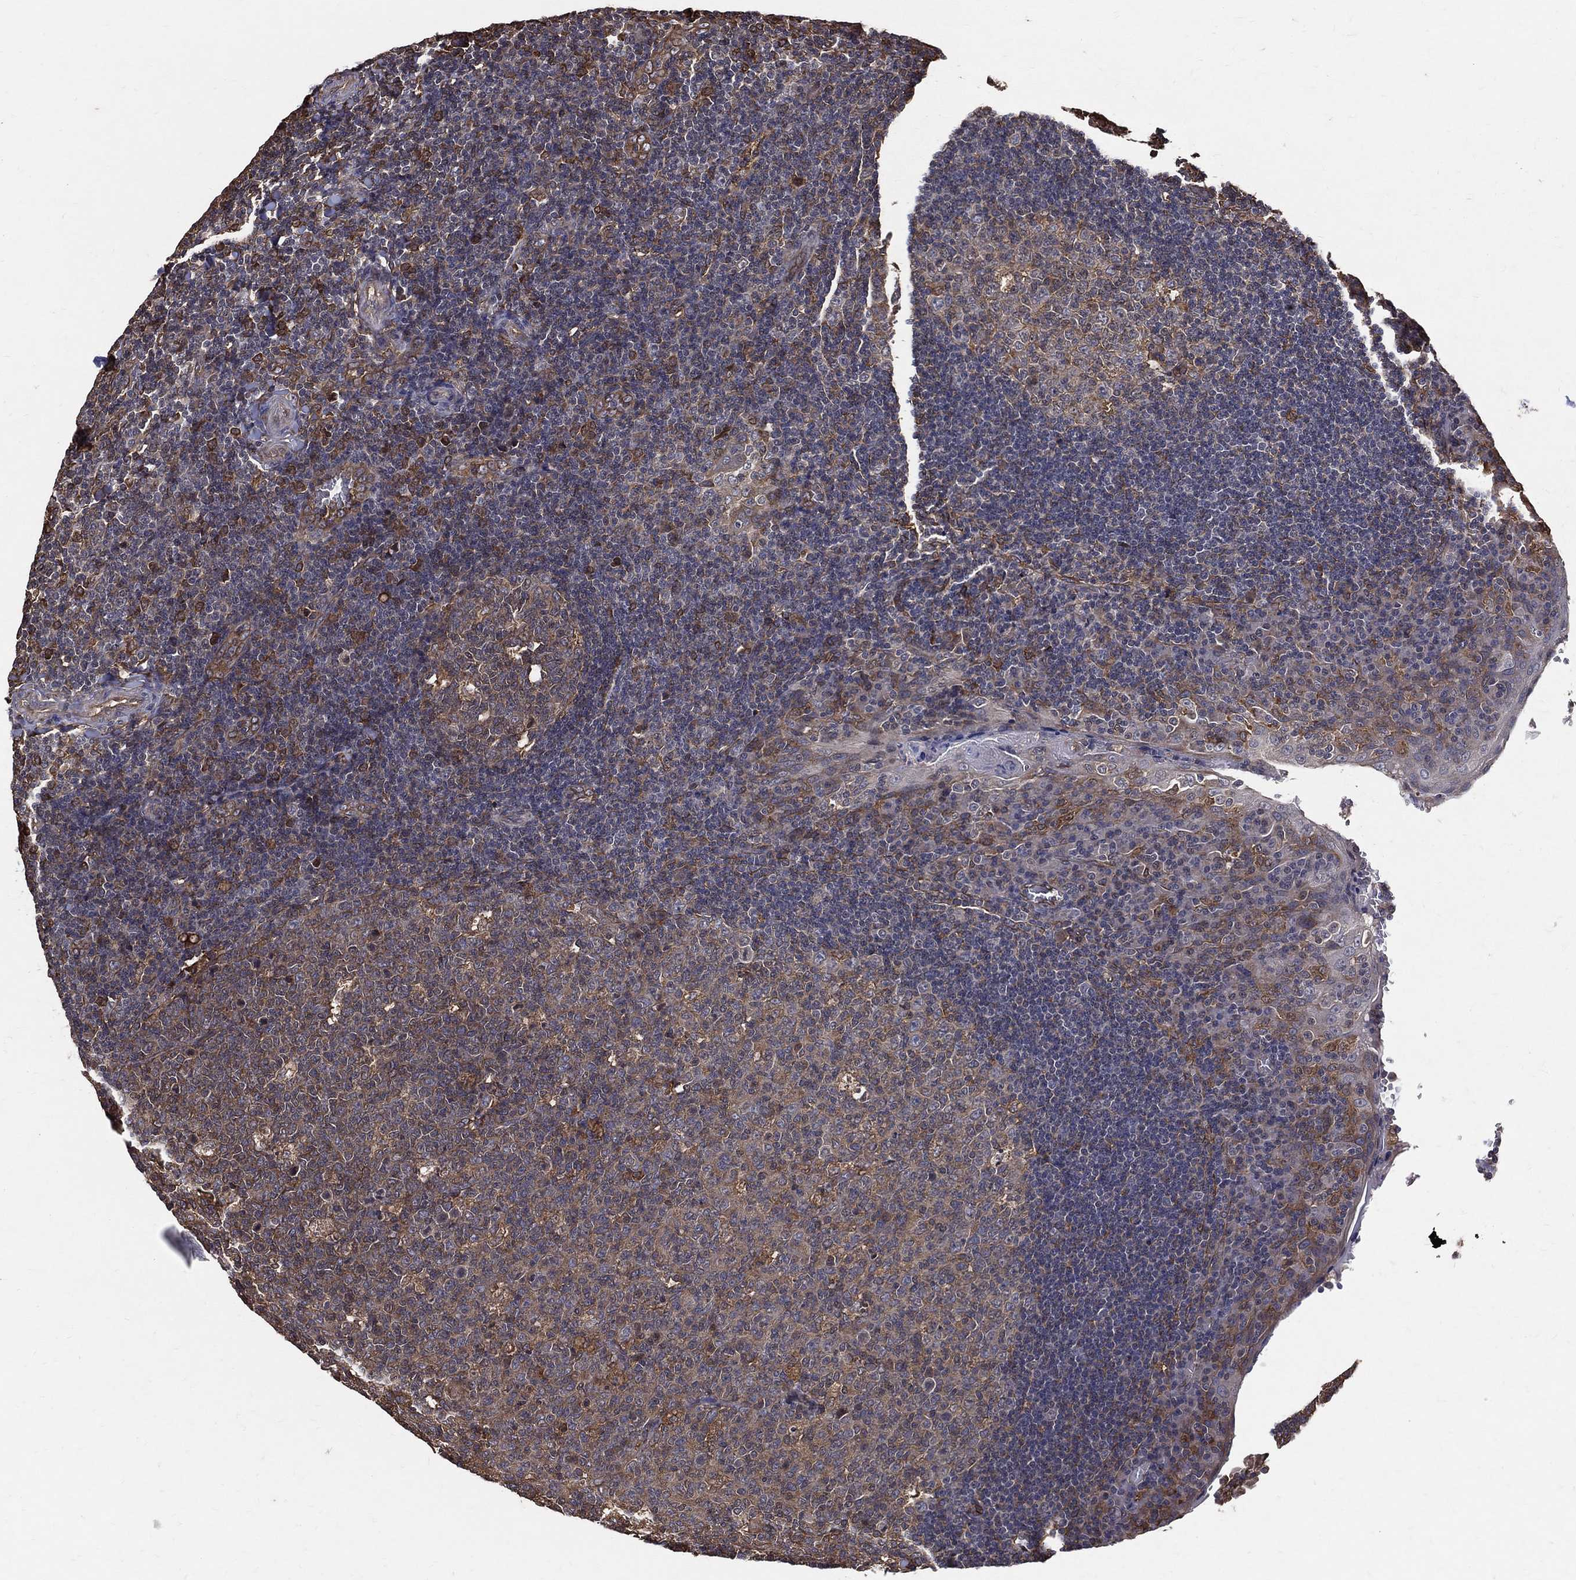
{"staining": {"intensity": "weak", "quantity": "25%-75%", "location": "cytoplasmic/membranous"}, "tissue": "tonsil", "cell_type": "Germinal center cells", "image_type": "normal", "snomed": [{"axis": "morphology", "description": "Normal tissue, NOS"}, {"axis": "topography", "description": "Tonsil"}], "caption": "A high-resolution histopathology image shows immunohistochemistry (IHC) staining of benign tonsil, which exhibits weak cytoplasmic/membranous positivity in about 25%-75% of germinal center cells. The protein is shown in brown color, while the nuclei are stained blue.", "gene": "DPYSL2", "patient": {"sex": "male", "age": 17}}